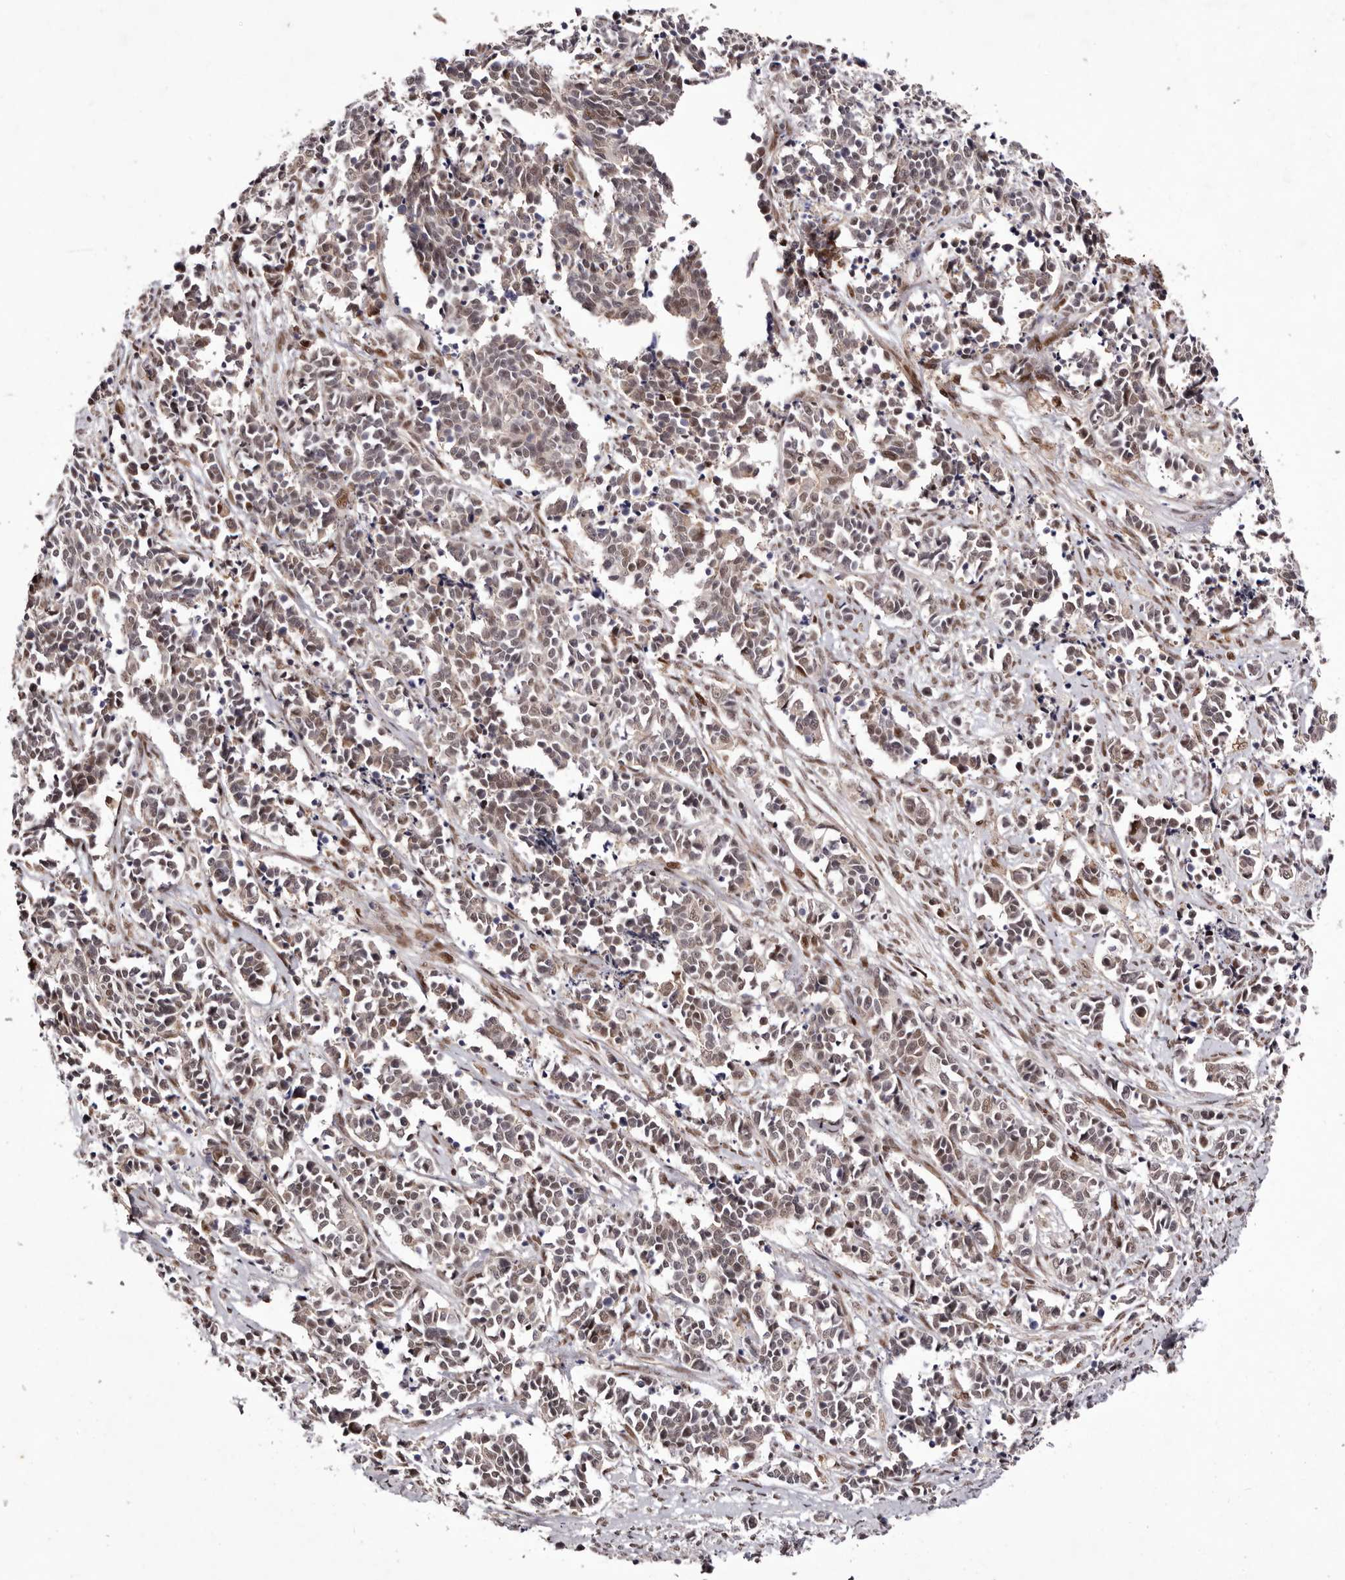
{"staining": {"intensity": "weak", "quantity": "25%-75%", "location": "nuclear"}, "tissue": "cervical cancer", "cell_type": "Tumor cells", "image_type": "cancer", "snomed": [{"axis": "morphology", "description": "Normal tissue, NOS"}, {"axis": "morphology", "description": "Squamous cell carcinoma, NOS"}, {"axis": "topography", "description": "Cervix"}], "caption": "Squamous cell carcinoma (cervical) tissue exhibits weak nuclear expression in approximately 25%-75% of tumor cells", "gene": "FBXO5", "patient": {"sex": "female", "age": 35}}